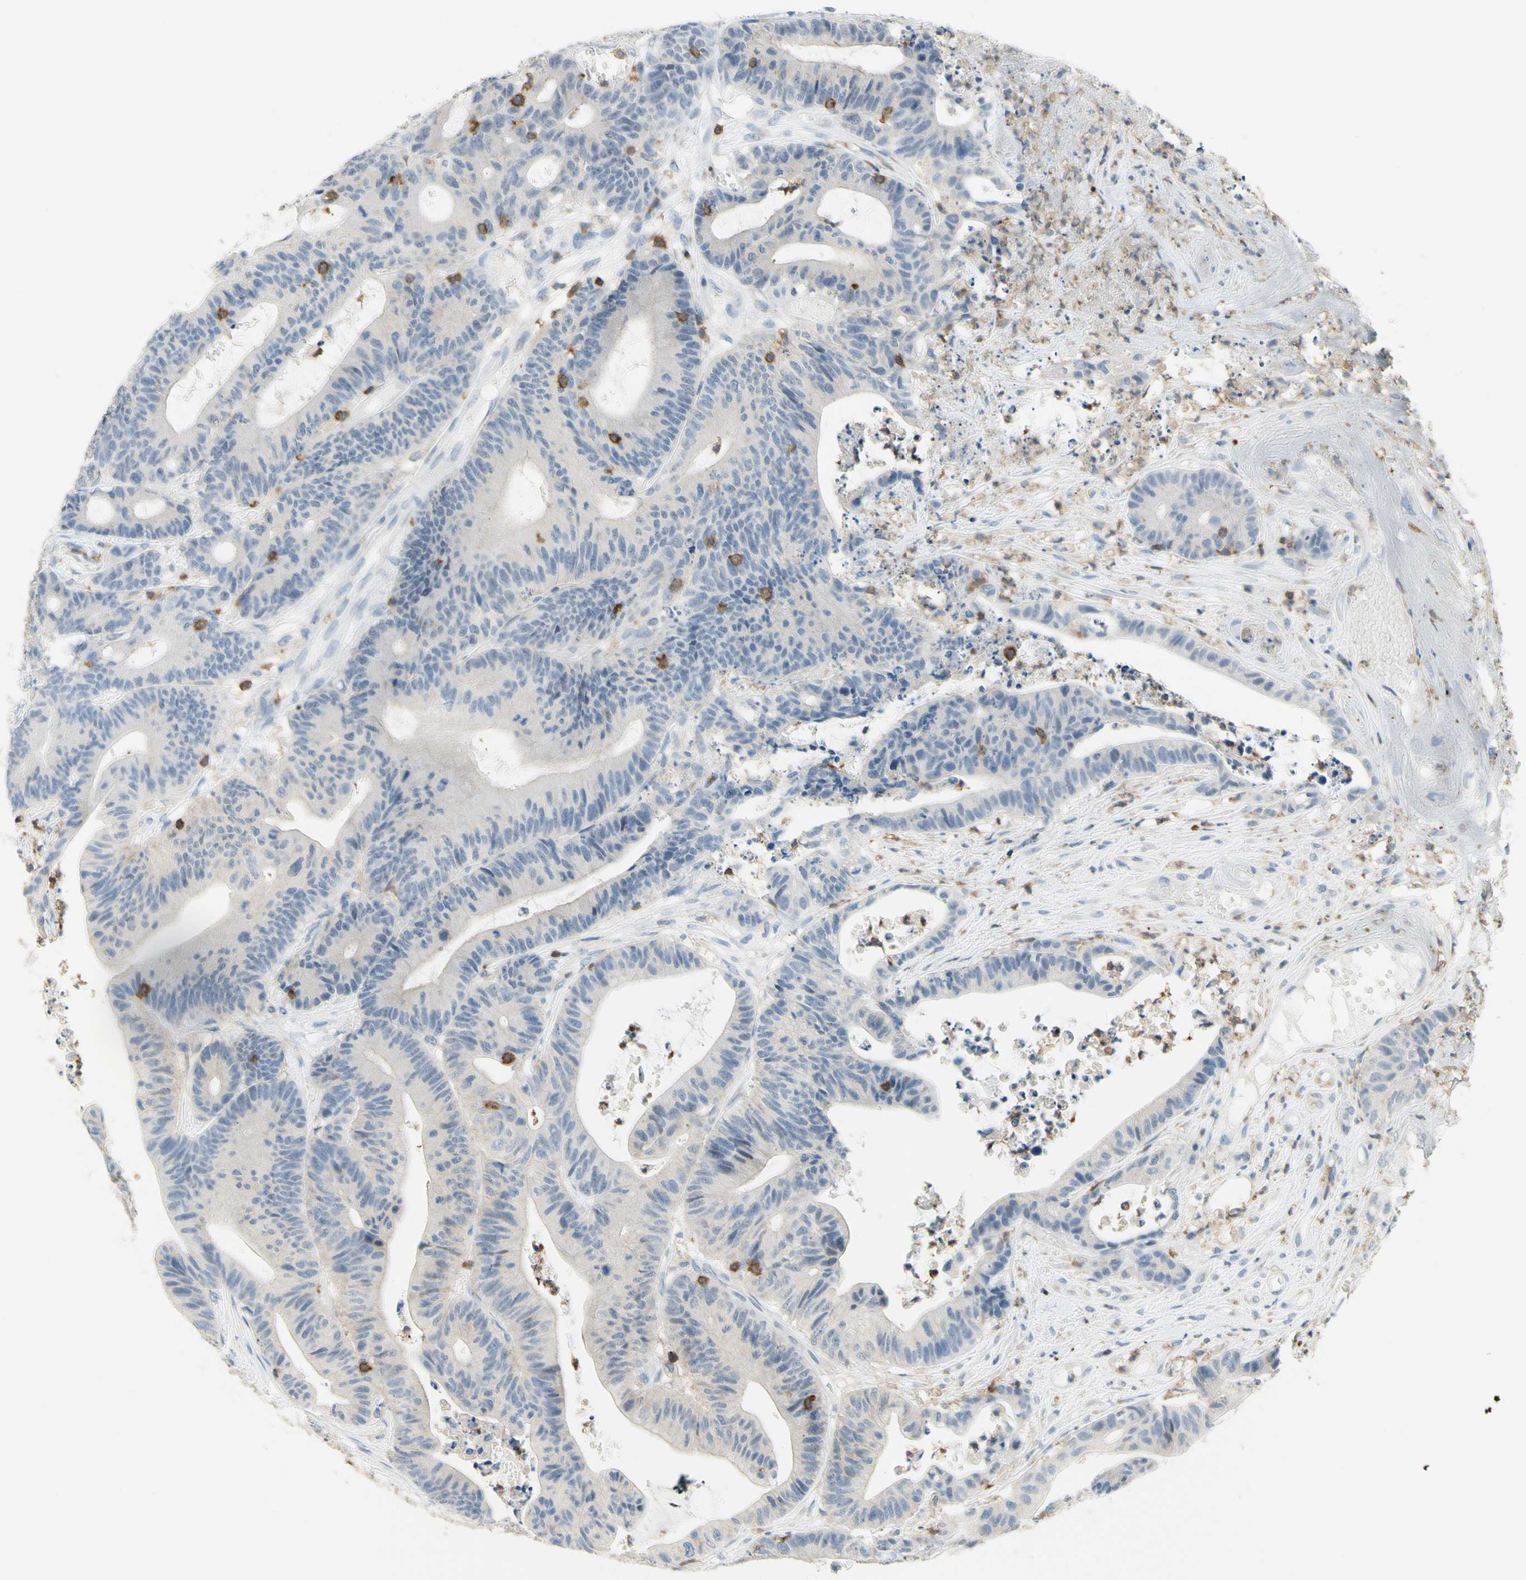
{"staining": {"intensity": "negative", "quantity": "none", "location": "none"}, "tissue": "colorectal cancer", "cell_type": "Tumor cells", "image_type": "cancer", "snomed": [{"axis": "morphology", "description": "Adenocarcinoma, NOS"}, {"axis": "topography", "description": "Colon"}], "caption": "The histopathology image reveals no staining of tumor cells in colorectal cancer.", "gene": "SPINK6", "patient": {"sex": "female", "age": 84}}